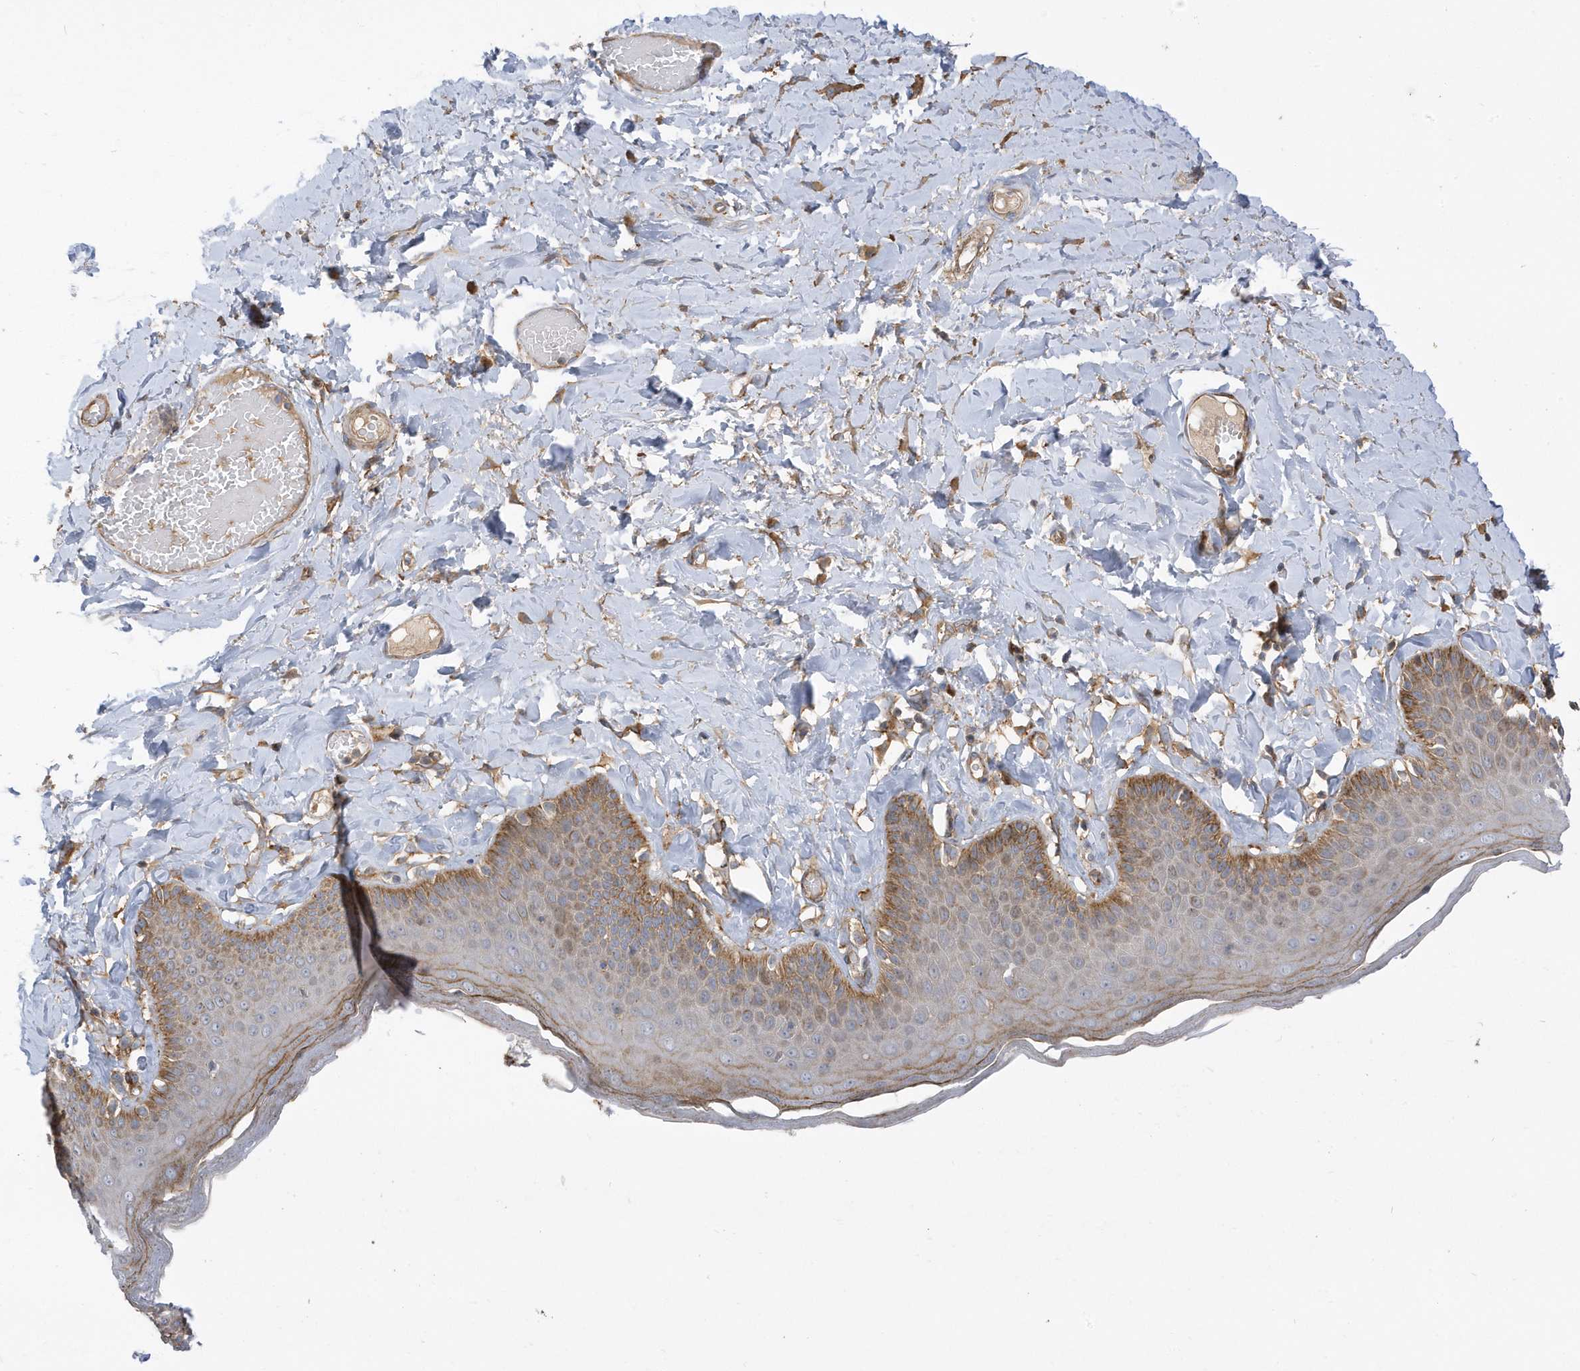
{"staining": {"intensity": "moderate", "quantity": ">75%", "location": "cytoplasmic/membranous"}, "tissue": "skin", "cell_type": "Epidermal cells", "image_type": "normal", "snomed": [{"axis": "morphology", "description": "Normal tissue, NOS"}, {"axis": "topography", "description": "Anal"}], "caption": "Protein staining of unremarkable skin shows moderate cytoplasmic/membranous staining in approximately >75% of epidermal cells. (Brightfield microscopy of DAB IHC at high magnification).", "gene": "HRH4", "patient": {"sex": "male", "age": 69}}